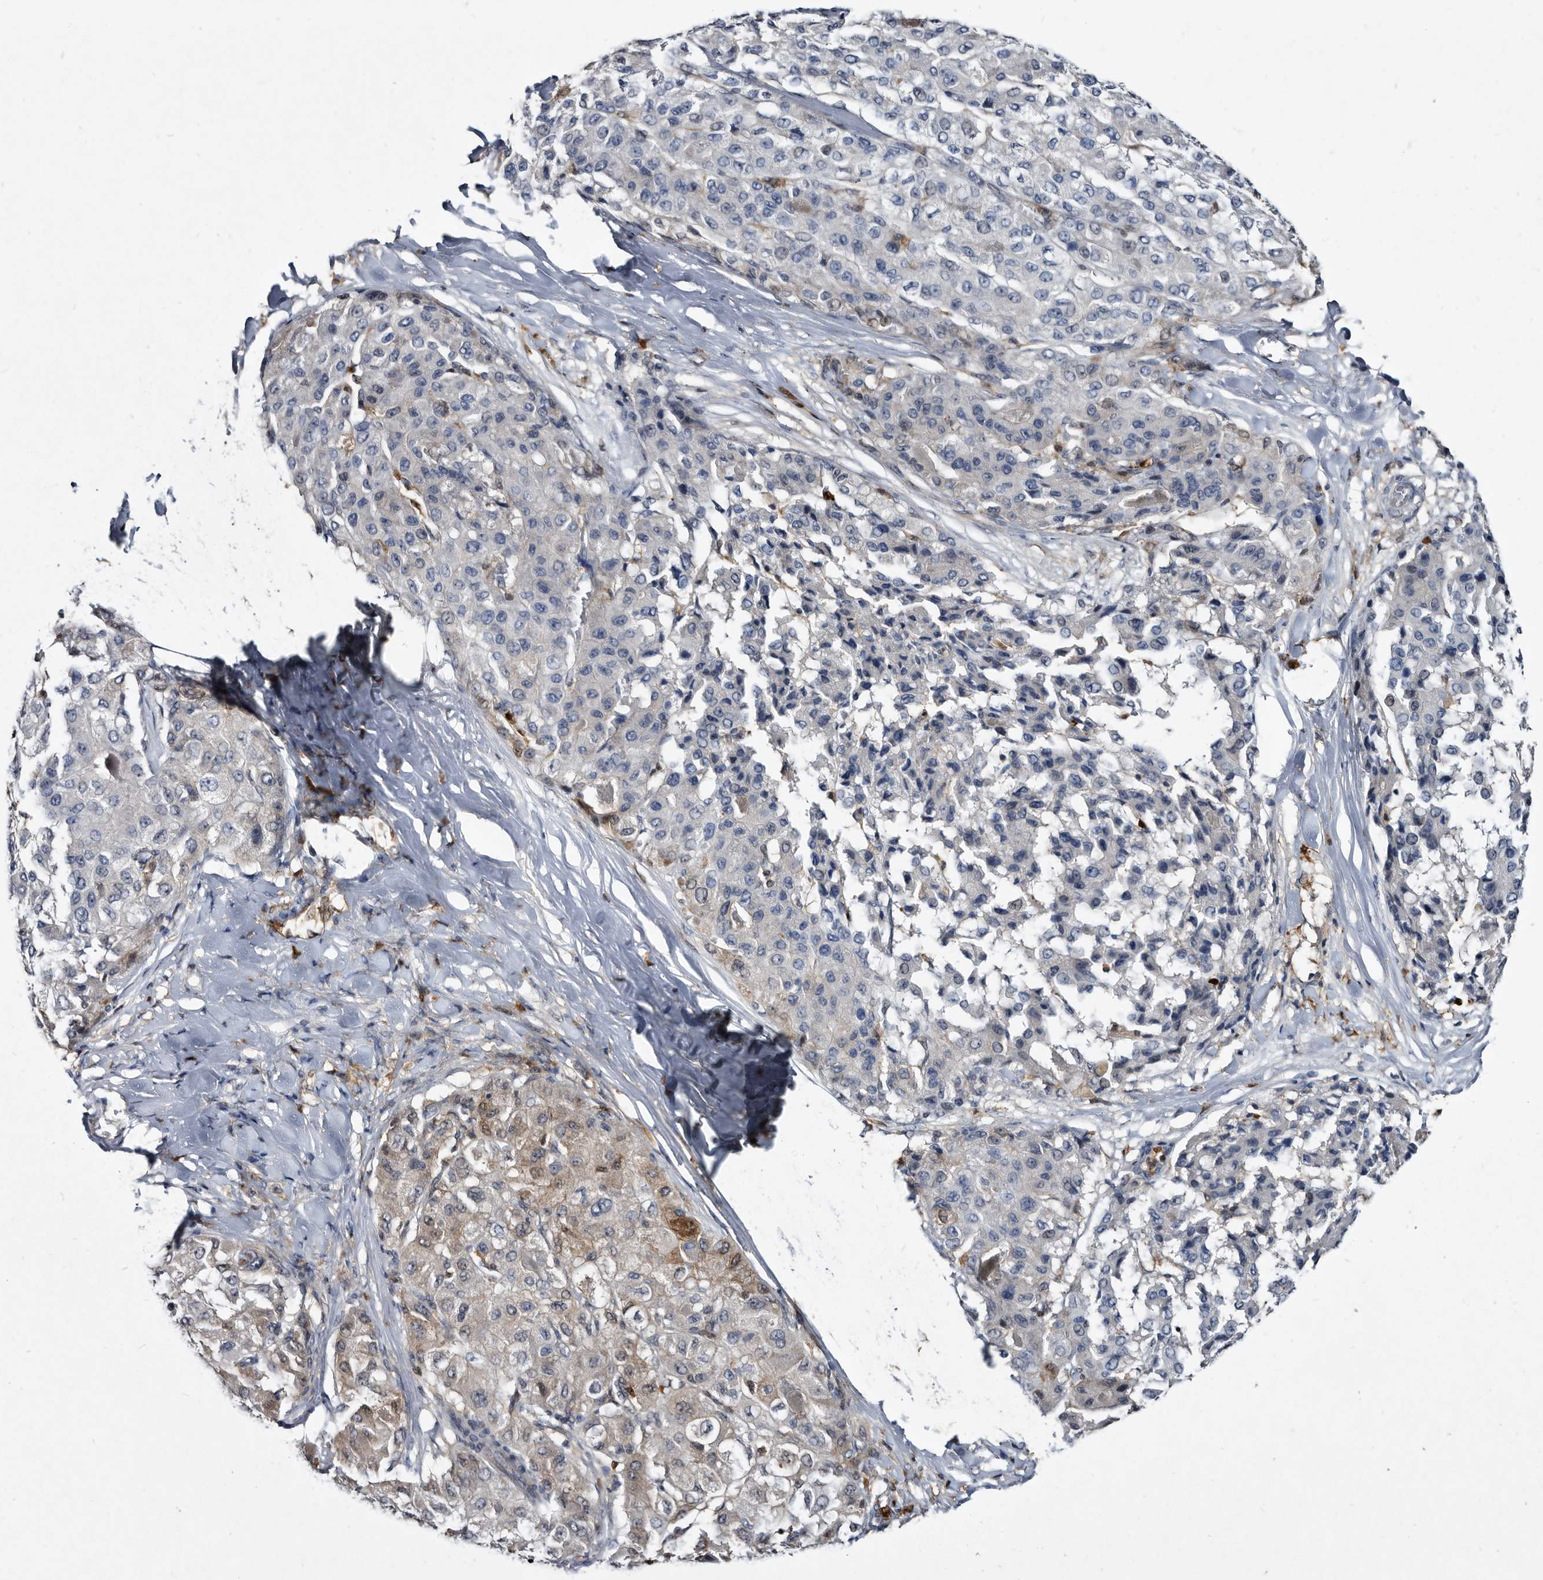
{"staining": {"intensity": "weak", "quantity": "<25%", "location": "cytoplasmic/membranous"}, "tissue": "liver cancer", "cell_type": "Tumor cells", "image_type": "cancer", "snomed": [{"axis": "morphology", "description": "Carcinoma, Hepatocellular, NOS"}, {"axis": "topography", "description": "Liver"}], "caption": "This is an IHC photomicrograph of hepatocellular carcinoma (liver). There is no expression in tumor cells.", "gene": "SERPINB8", "patient": {"sex": "male", "age": 80}}